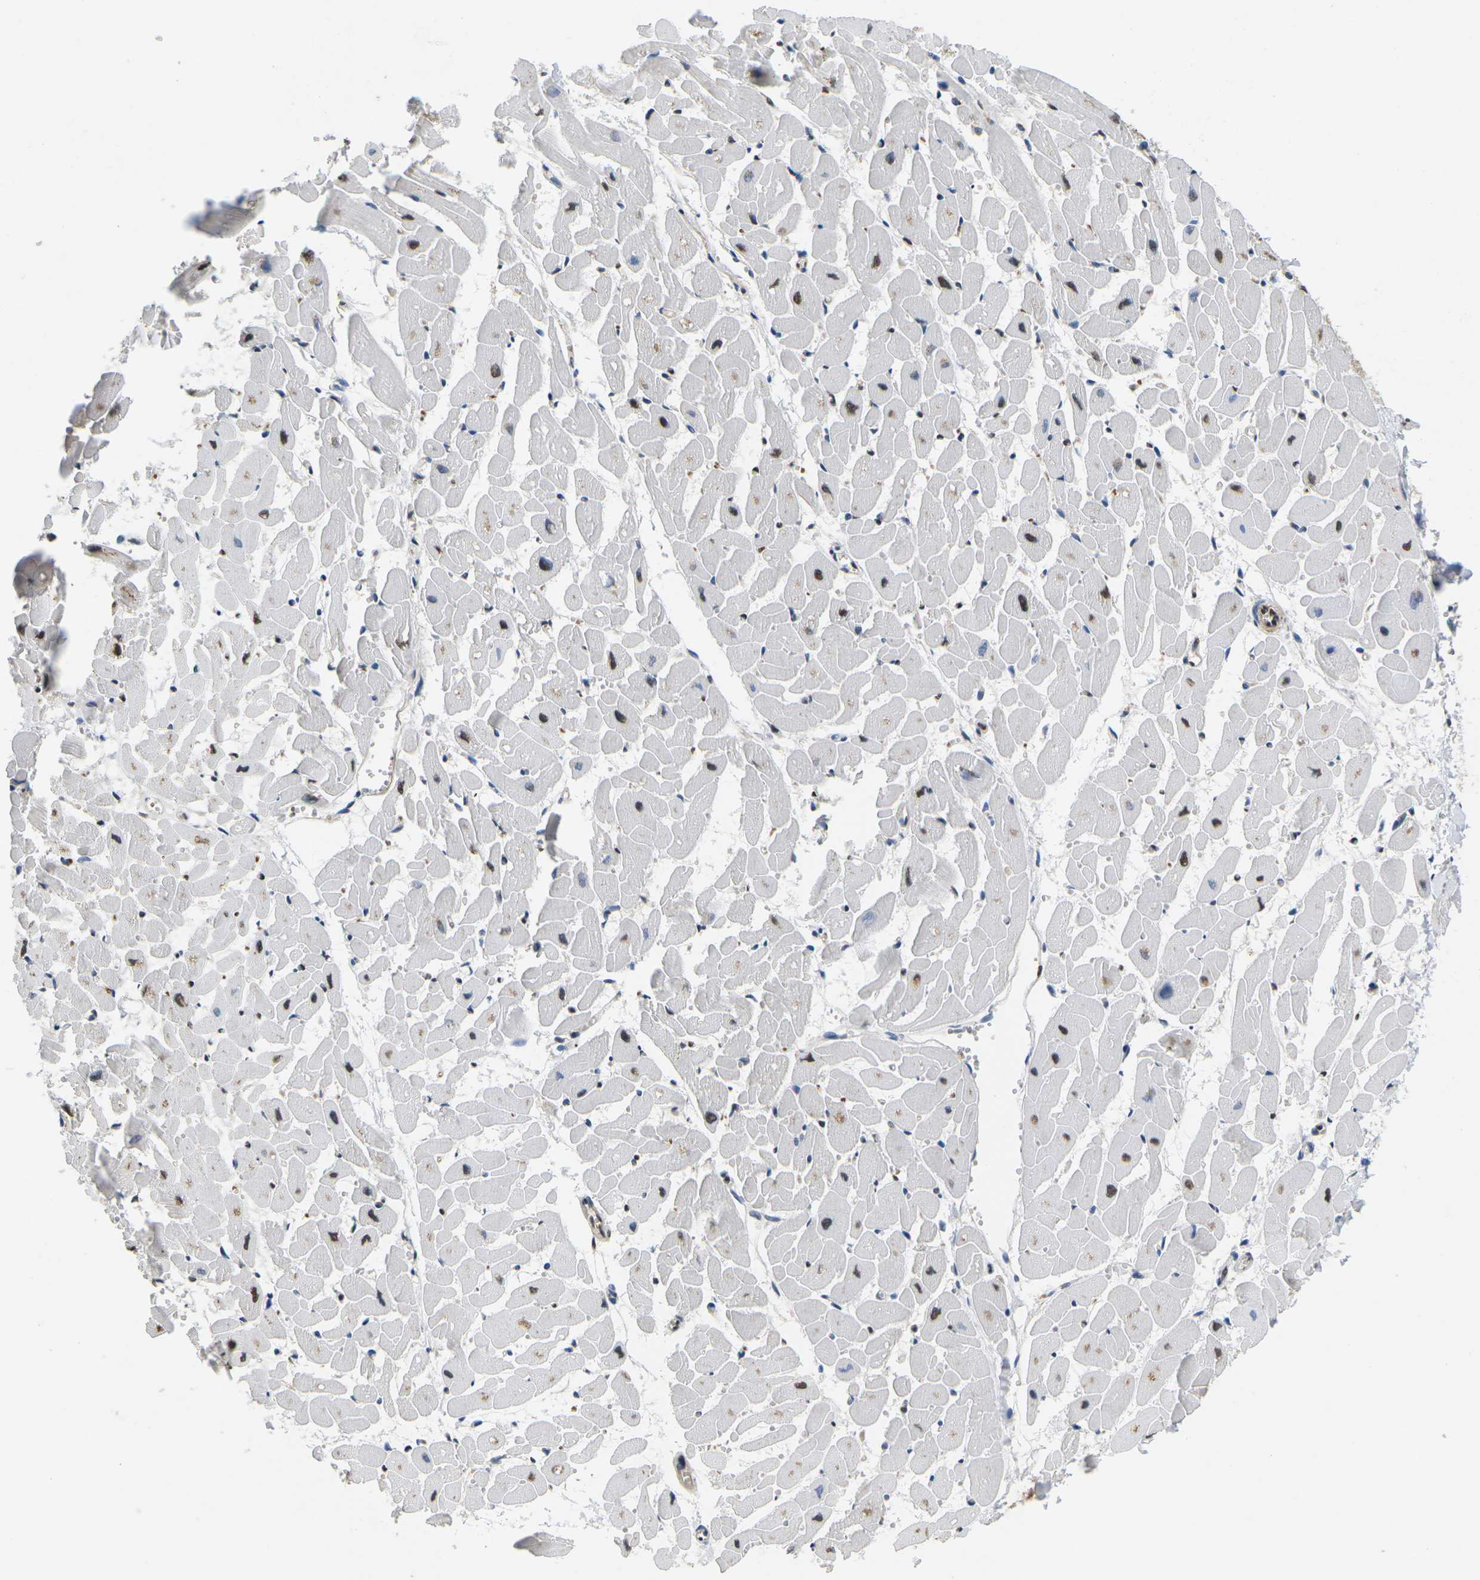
{"staining": {"intensity": "moderate", "quantity": "25%-75%", "location": "cytoplasmic/membranous"}, "tissue": "heart muscle", "cell_type": "Cardiomyocytes", "image_type": "normal", "snomed": [{"axis": "morphology", "description": "Normal tissue, NOS"}, {"axis": "topography", "description": "Heart"}], "caption": "Heart muscle stained with DAB IHC demonstrates medium levels of moderate cytoplasmic/membranous expression in approximately 25%-75% of cardiomyocytes.", "gene": "ERBB4", "patient": {"sex": "female", "age": 19}}